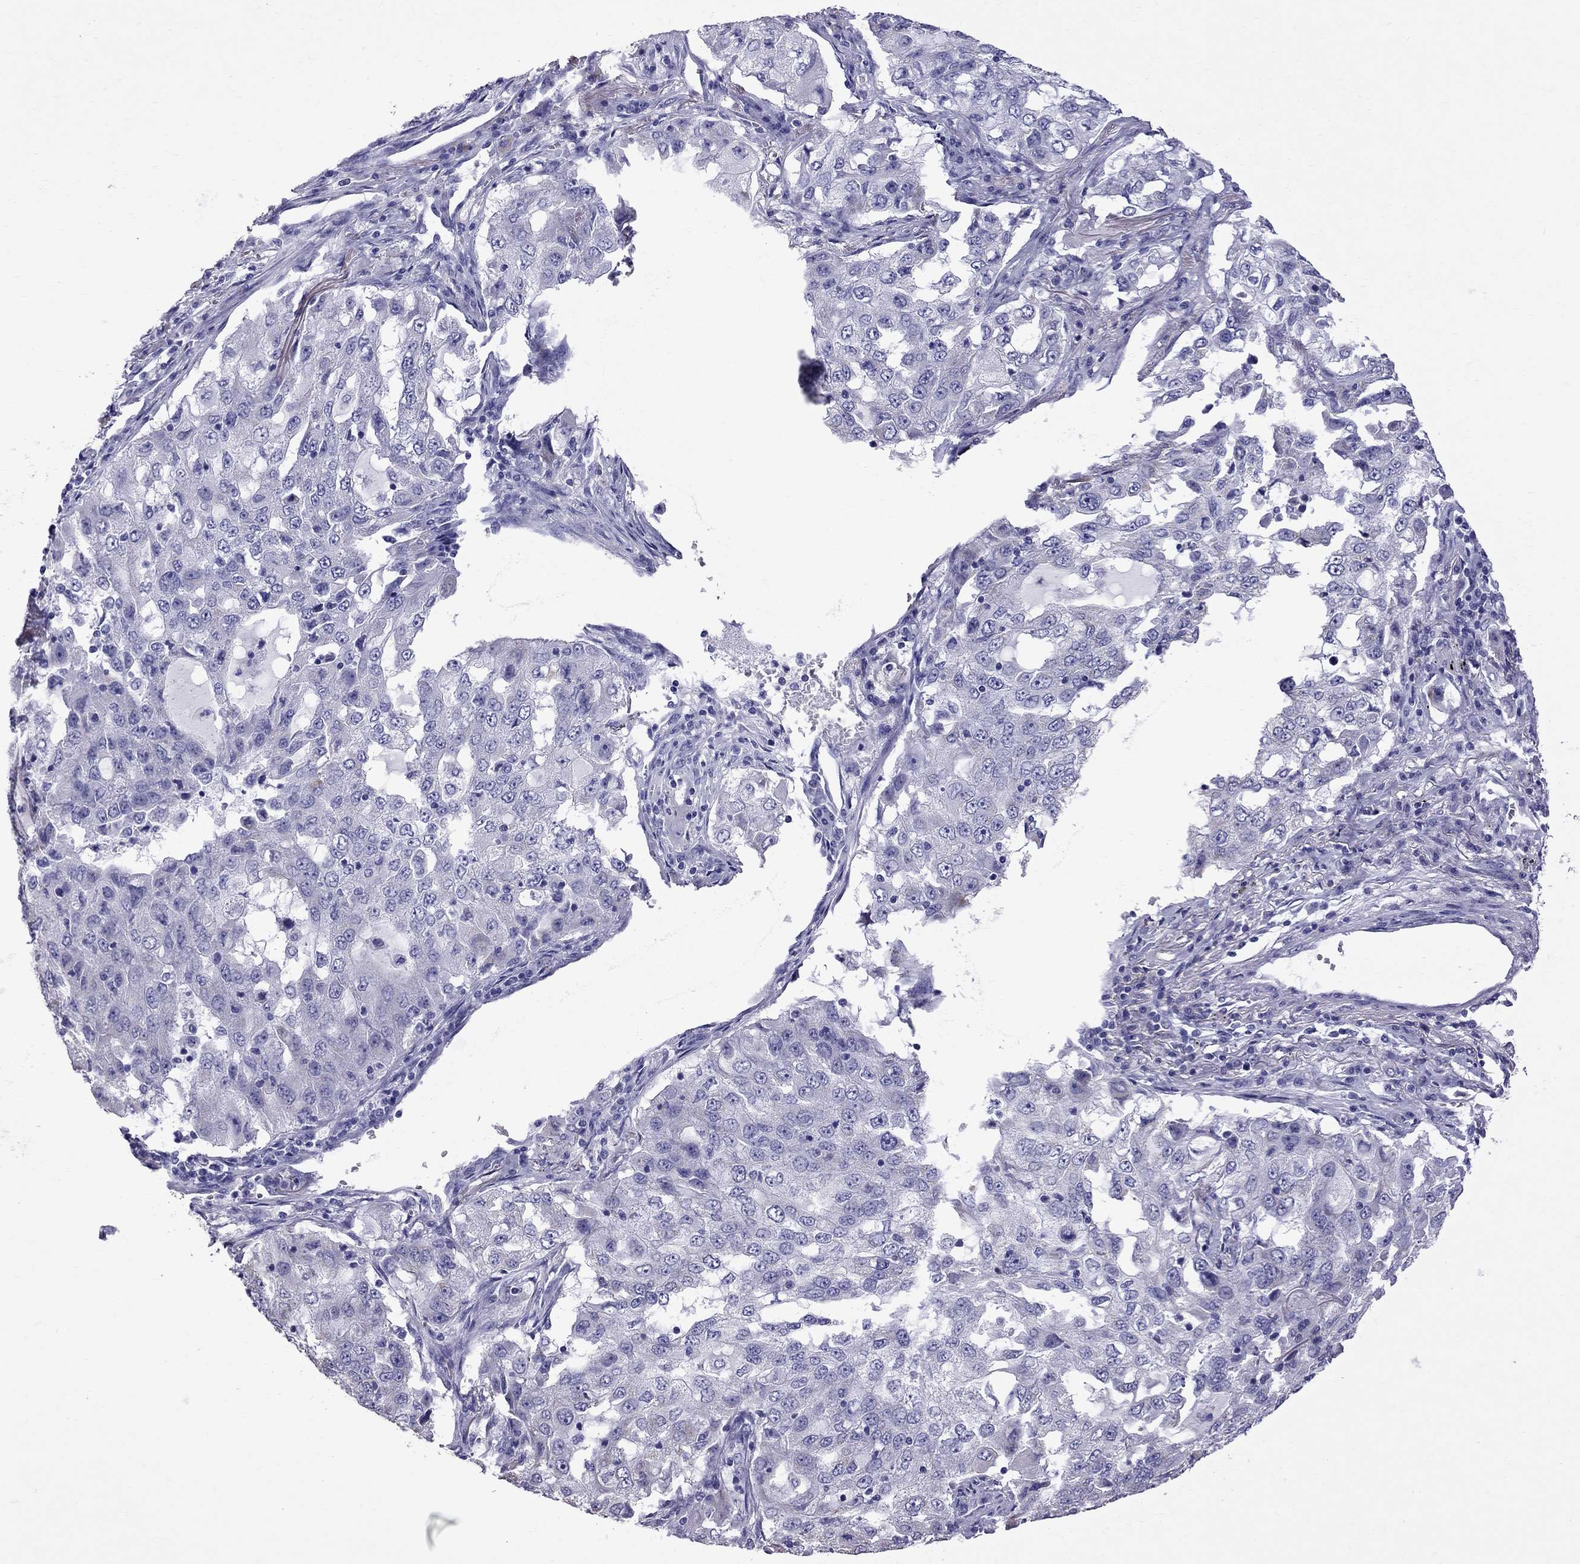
{"staining": {"intensity": "negative", "quantity": "none", "location": "none"}, "tissue": "lung cancer", "cell_type": "Tumor cells", "image_type": "cancer", "snomed": [{"axis": "morphology", "description": "Adenocarcinoma, NOS"}, {"axis": "topography", "description": "Lung"}], "caption": "Tumor cells show no significant staining in lung cancer (adenocarcinoma).", "gene": "TTLL13", "patient": {"sex": "female", "age": 61}}